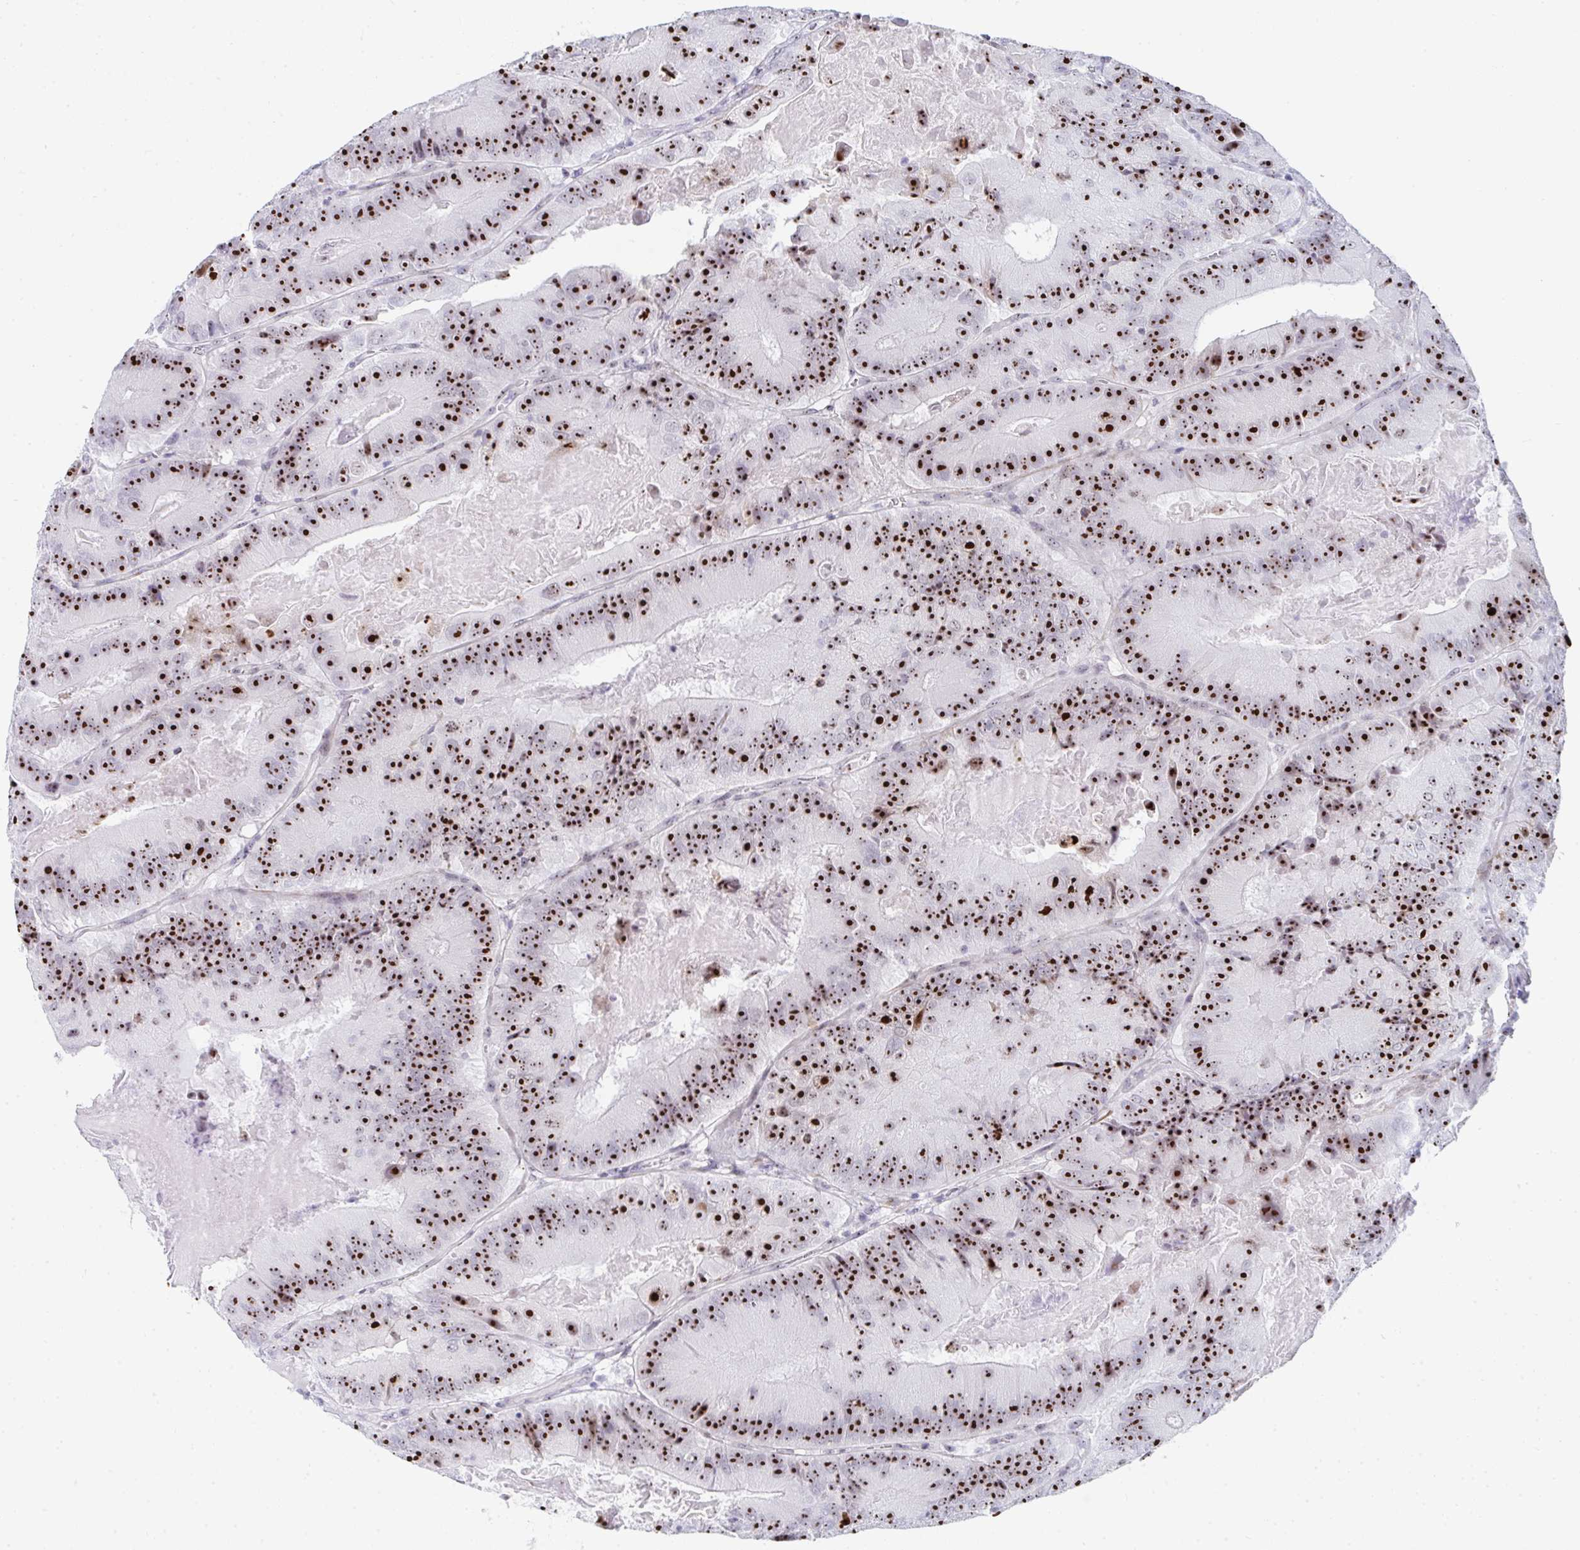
{"staining": {"intensity": "strong", "quantity": ">75%", "location": "nuclear"}, "tissue": "colorectal cancer", "cell_type": "Tumor cells", "image_type": "cancer", "snomed": [{"axis": "morphology", "description": "Adenocarcinoma, NOS"}, {"axis": "topography", "description": "Colon"}], "caption": "Protein staining by immunohistochemistry (IHC) demonstrates strong nuclear staining in approximately >75% of tumor cells in colorectal adenocarcinoma.", "gene": "NOP10", "patient": {"sex": "female", "age": 86}}